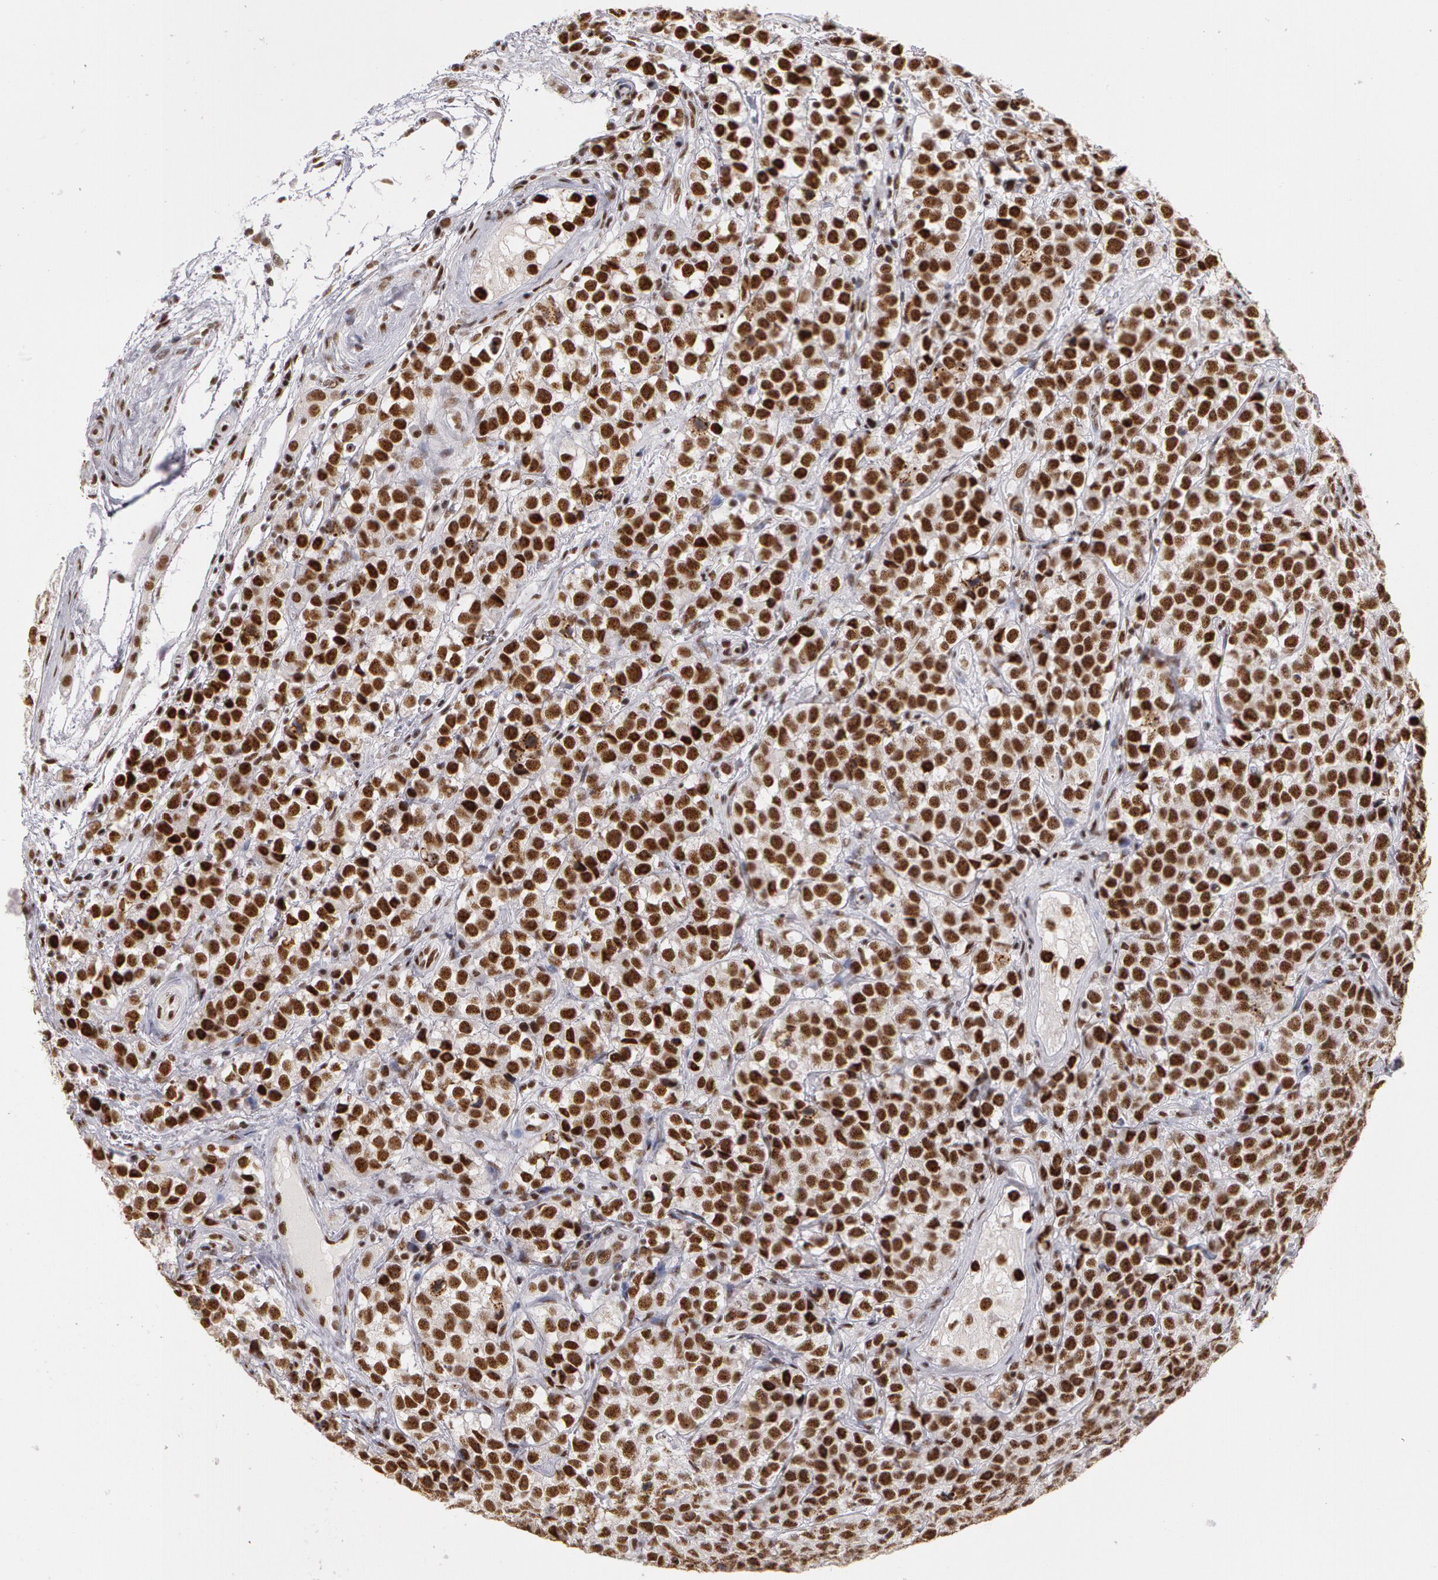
{"staining": {"intensity": "strong", "quantity": ">75%", "location": "nuclear"}, "tissue": "testis cancer", "cell_type": "Tumor cells", "image_type": "cancer", "snomed": [{"axis": "morphology", "description": "Seminoma, NOS"}, {"axis": "topography", "description": "Testis"}], "caption": "This image exhibits IHC staining of seminoma (testis), with high strong nuclear expression in about >75% of tumor cells.", "gene": "PNN", "patient": {"sex": "male", "age": 25}}